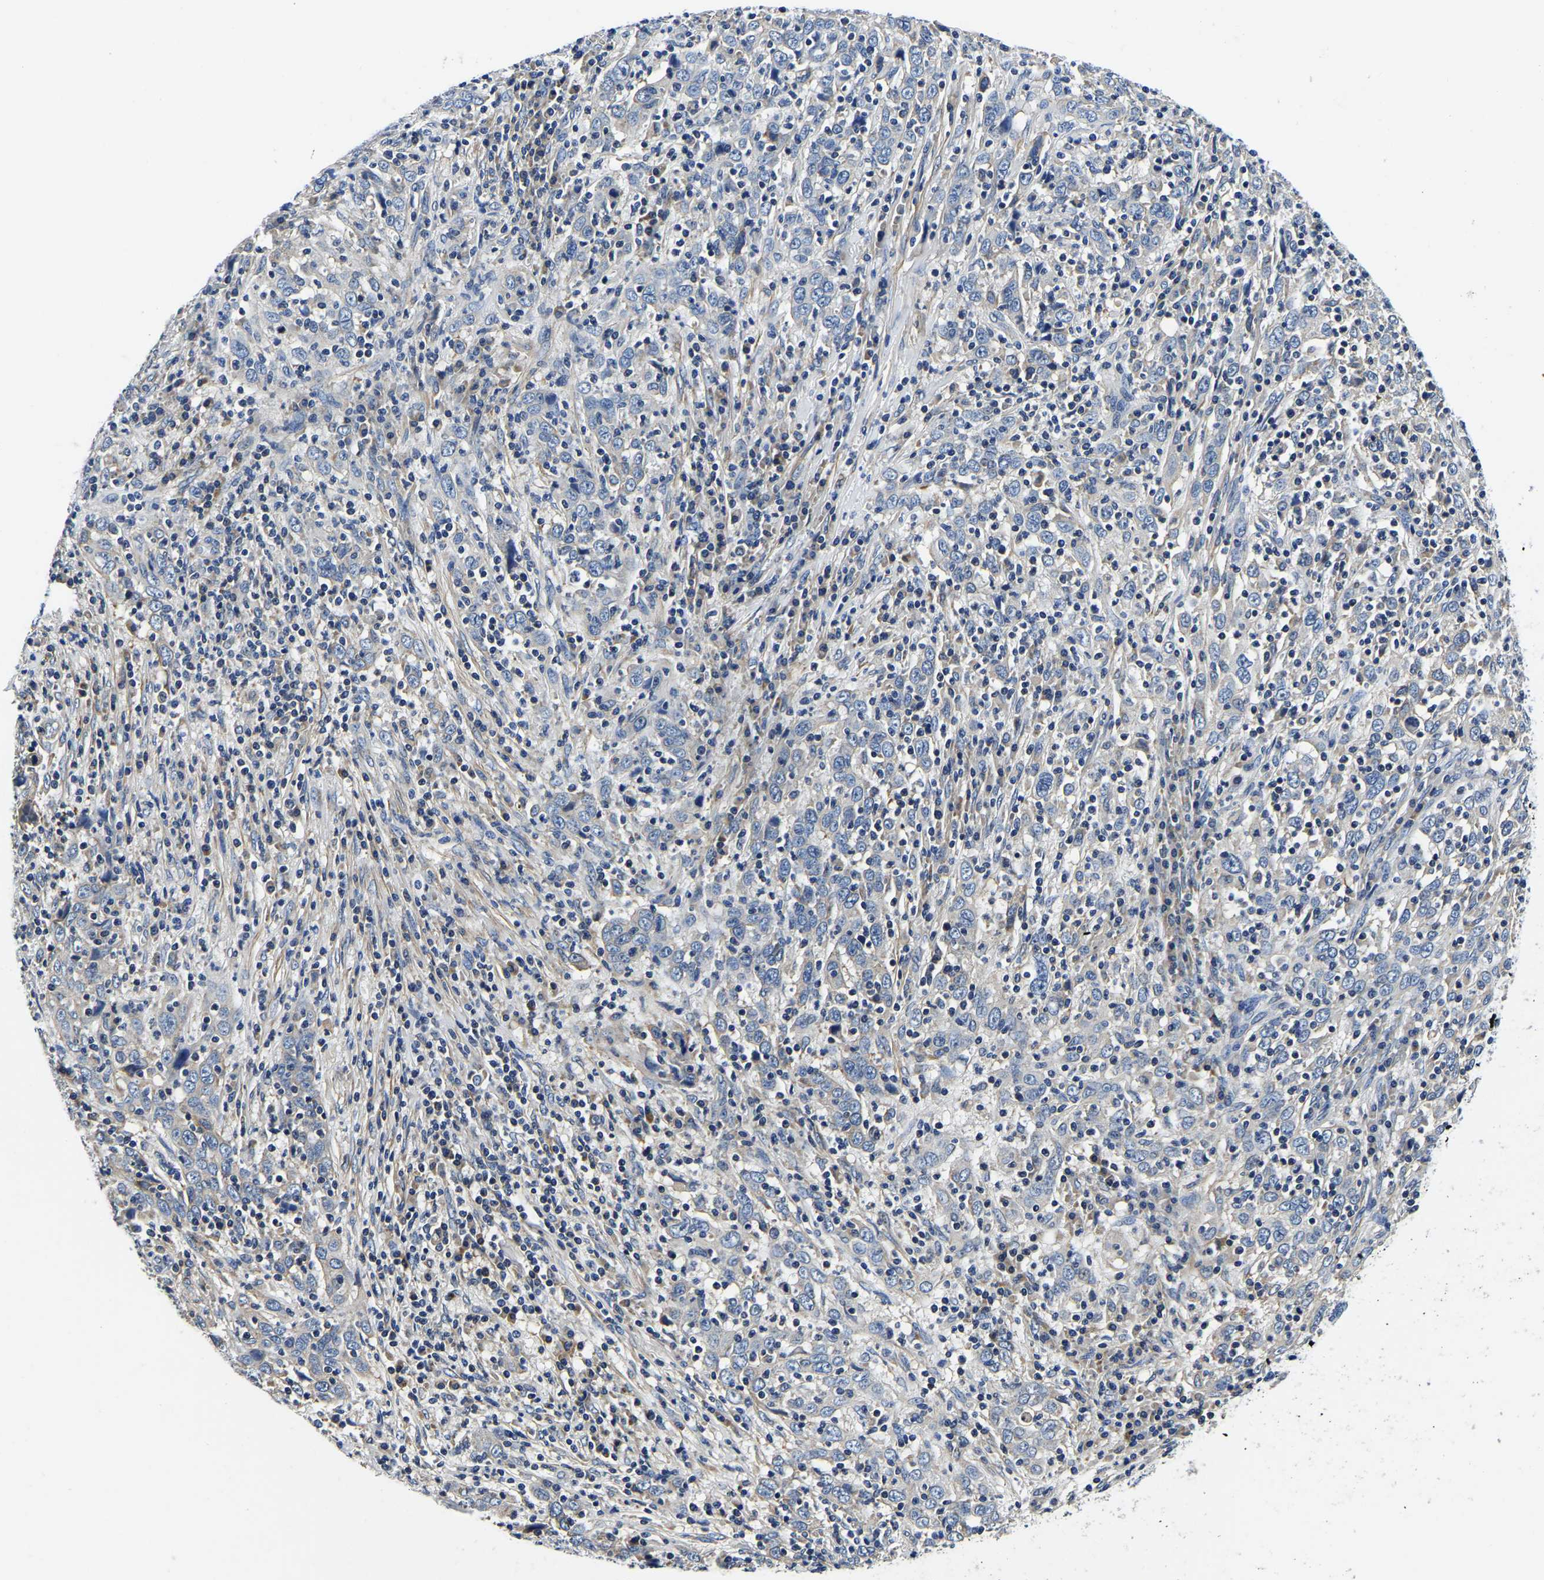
{"staining": {"intensity": "negative", "quantity": "none", "location": "none"}, "tissue": "cervical cancer", "cell_type": "Tumor cells", "image_type": "cancer", "snomed": [{"axis": "morphology", "description": "Squamous cell carcinoma, NOS"}, {"axis": "topography", "description": "Cervix"}], "caption": "Immunohistochemistry histopathology image of neoplastic tissue: human cervical cancer (squamous cell carcinoma) stained with DAB (3,3'-diaminobenzidine) exhibits no significant protein expression in tumor cells.", "gene": "KCTD17", "patient": {"sex": "female", "age": 46}}